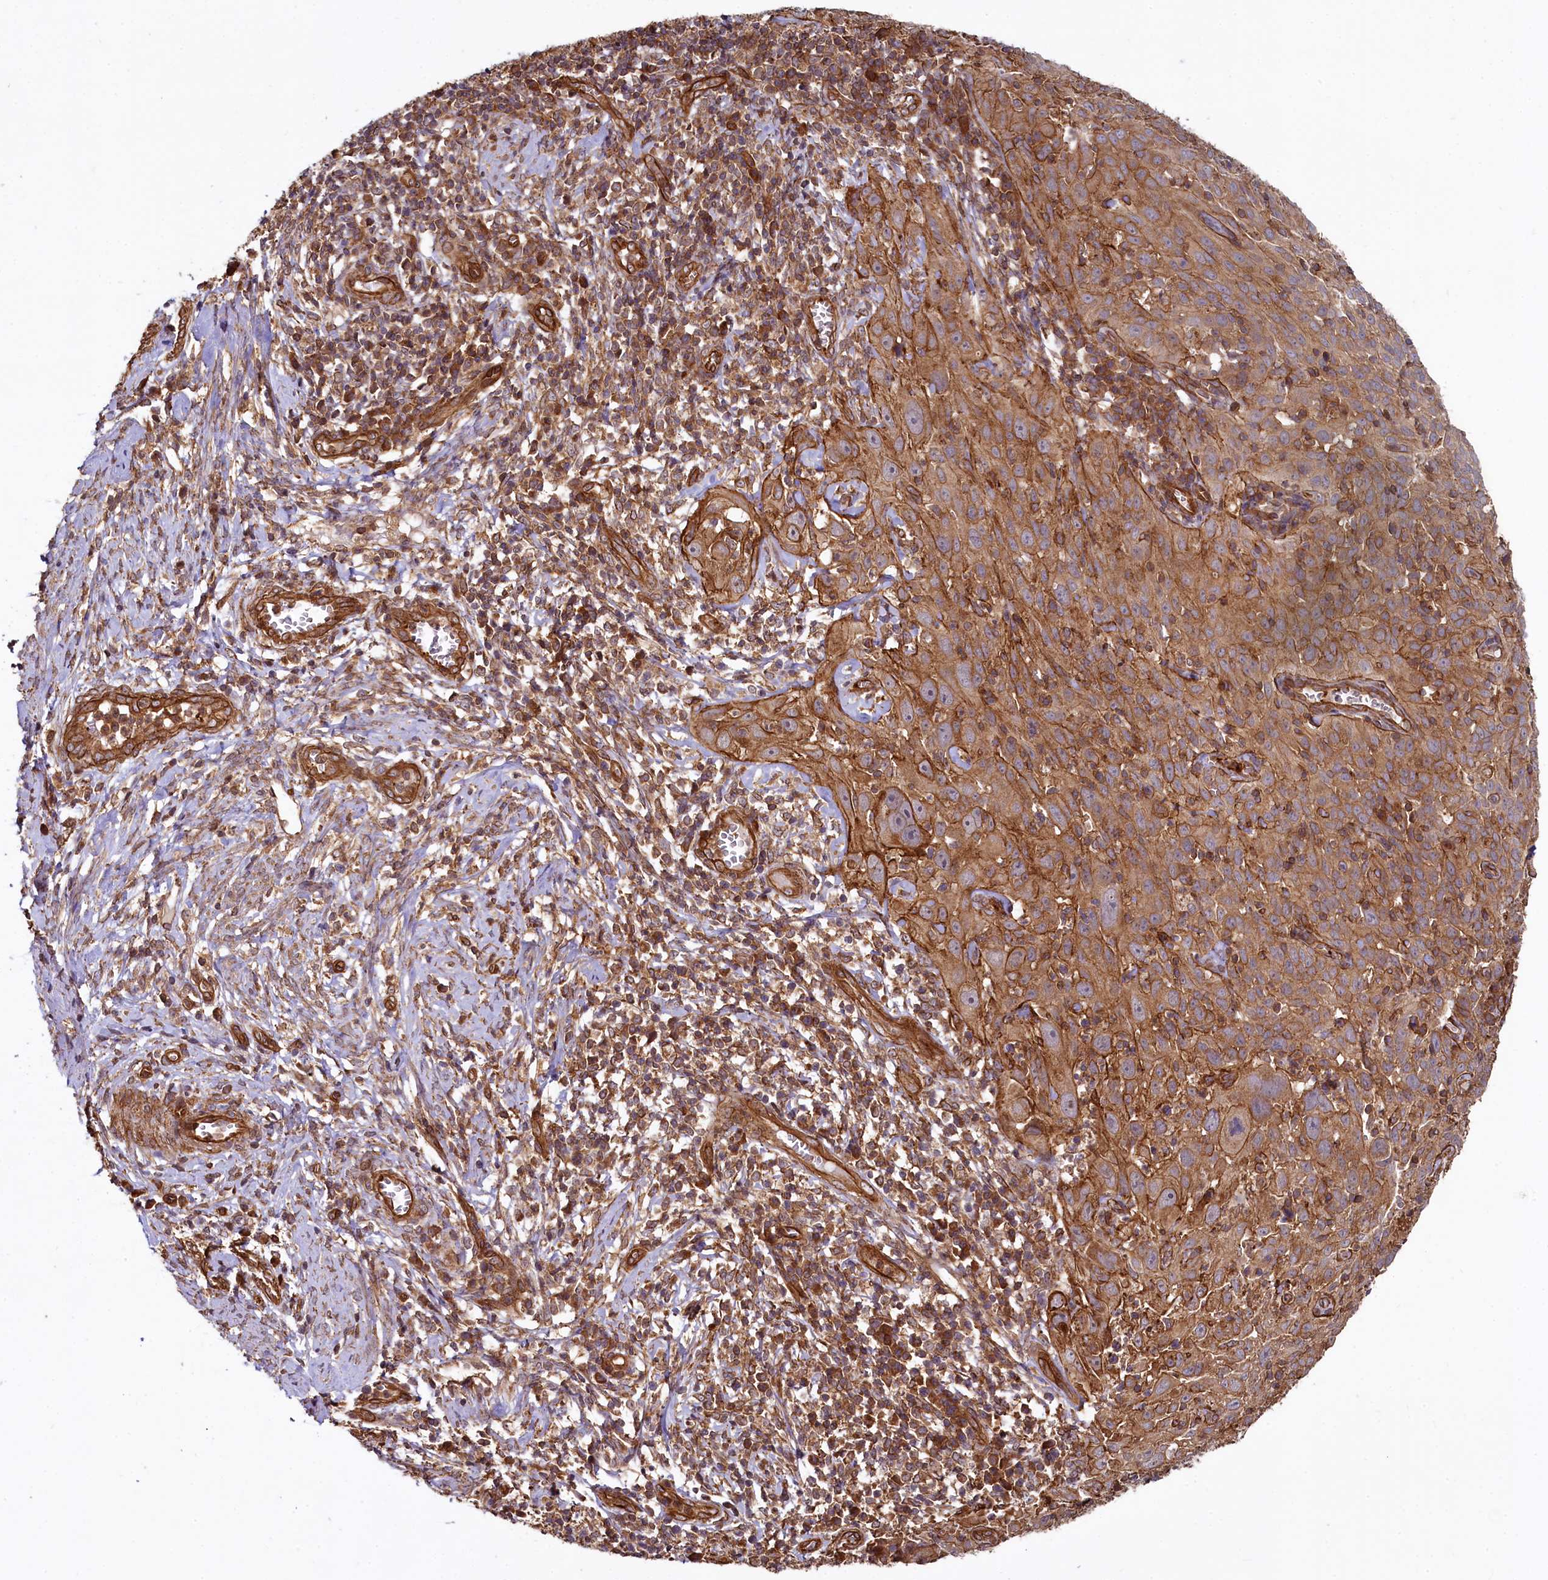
{"staining": {"intensity": "moderate", "quantity": ">75%", "location": "cytoplasmic/membranous"}, "tissue": "cervical cancer", "cell_type": "Tumor cells", "image_type": "cancer", "snomed": [{"axis": "morphology", "description": "Squamous cell carcinoma, NOS"}, {"axis": "topography", "description": "Cervix"}], "caption": "Cervical squamous cell carcinoma stained for a protein (brown) displays moderate cytoplasmic/membranous positive expression in about >75% of tumor cells.", "gene": "SVIP", "patient": {"sex": "female", "age": 31}}